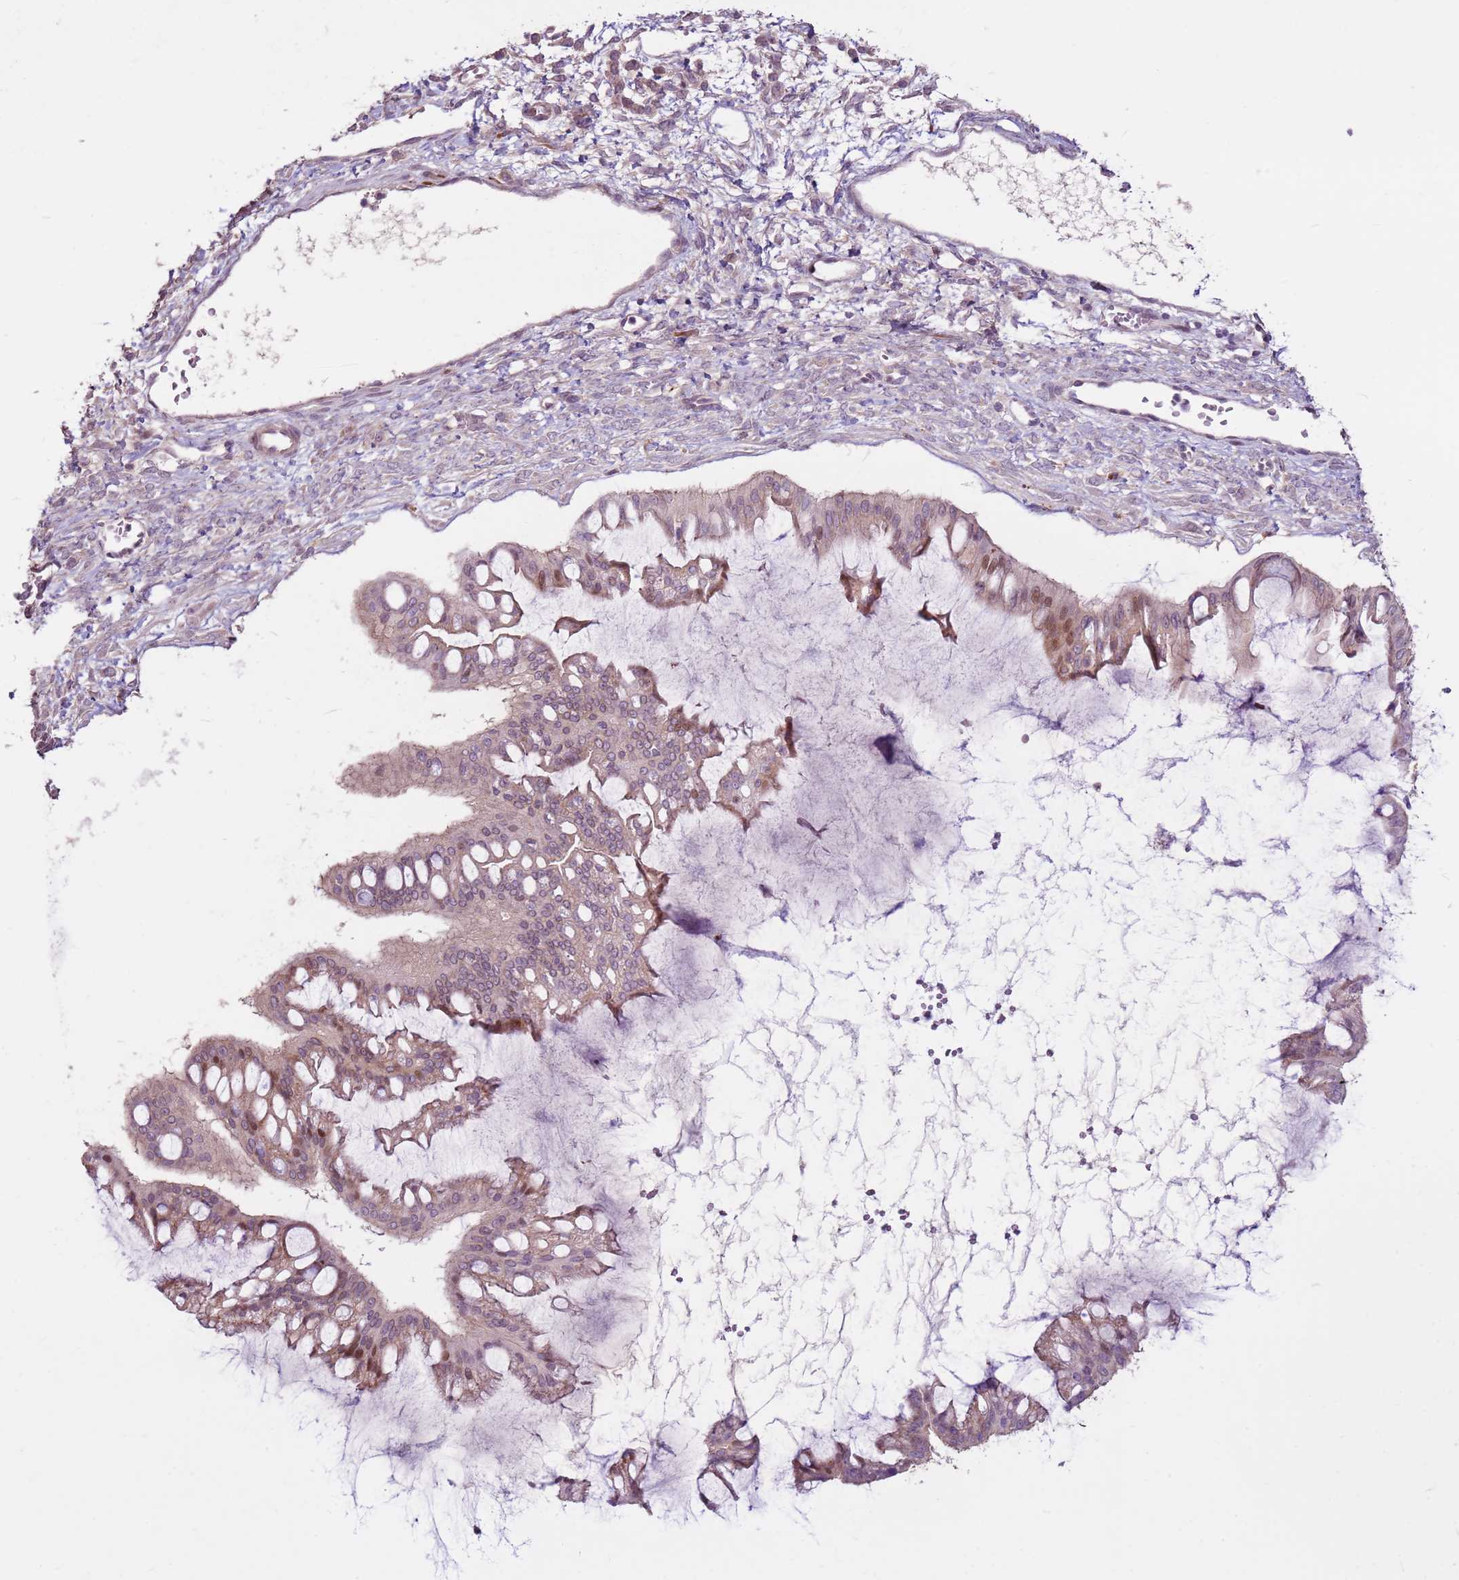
{"staining": {"intensity": "weak", "quantity": "<25%", "location": "nuclear"}, "tissue": "ovarian cancer", "cell_type": "Tumor cells", "image_type": "cancer", "snomed": [{"axis": "morphology", "description": "Cystadenocarcinoma, mucinous, NOS"}, {"axis": "topography", "description": "Ovary"}], "caption": "High power microscopy histopathology image of an immunohistochemistry histopathology image of ovarian cancer (mucinous cystadenocarcinoma), revealing no significant staining in tumor cells.", "gene": "LGI4", "patient": {"sex": "female", "age": 73}}